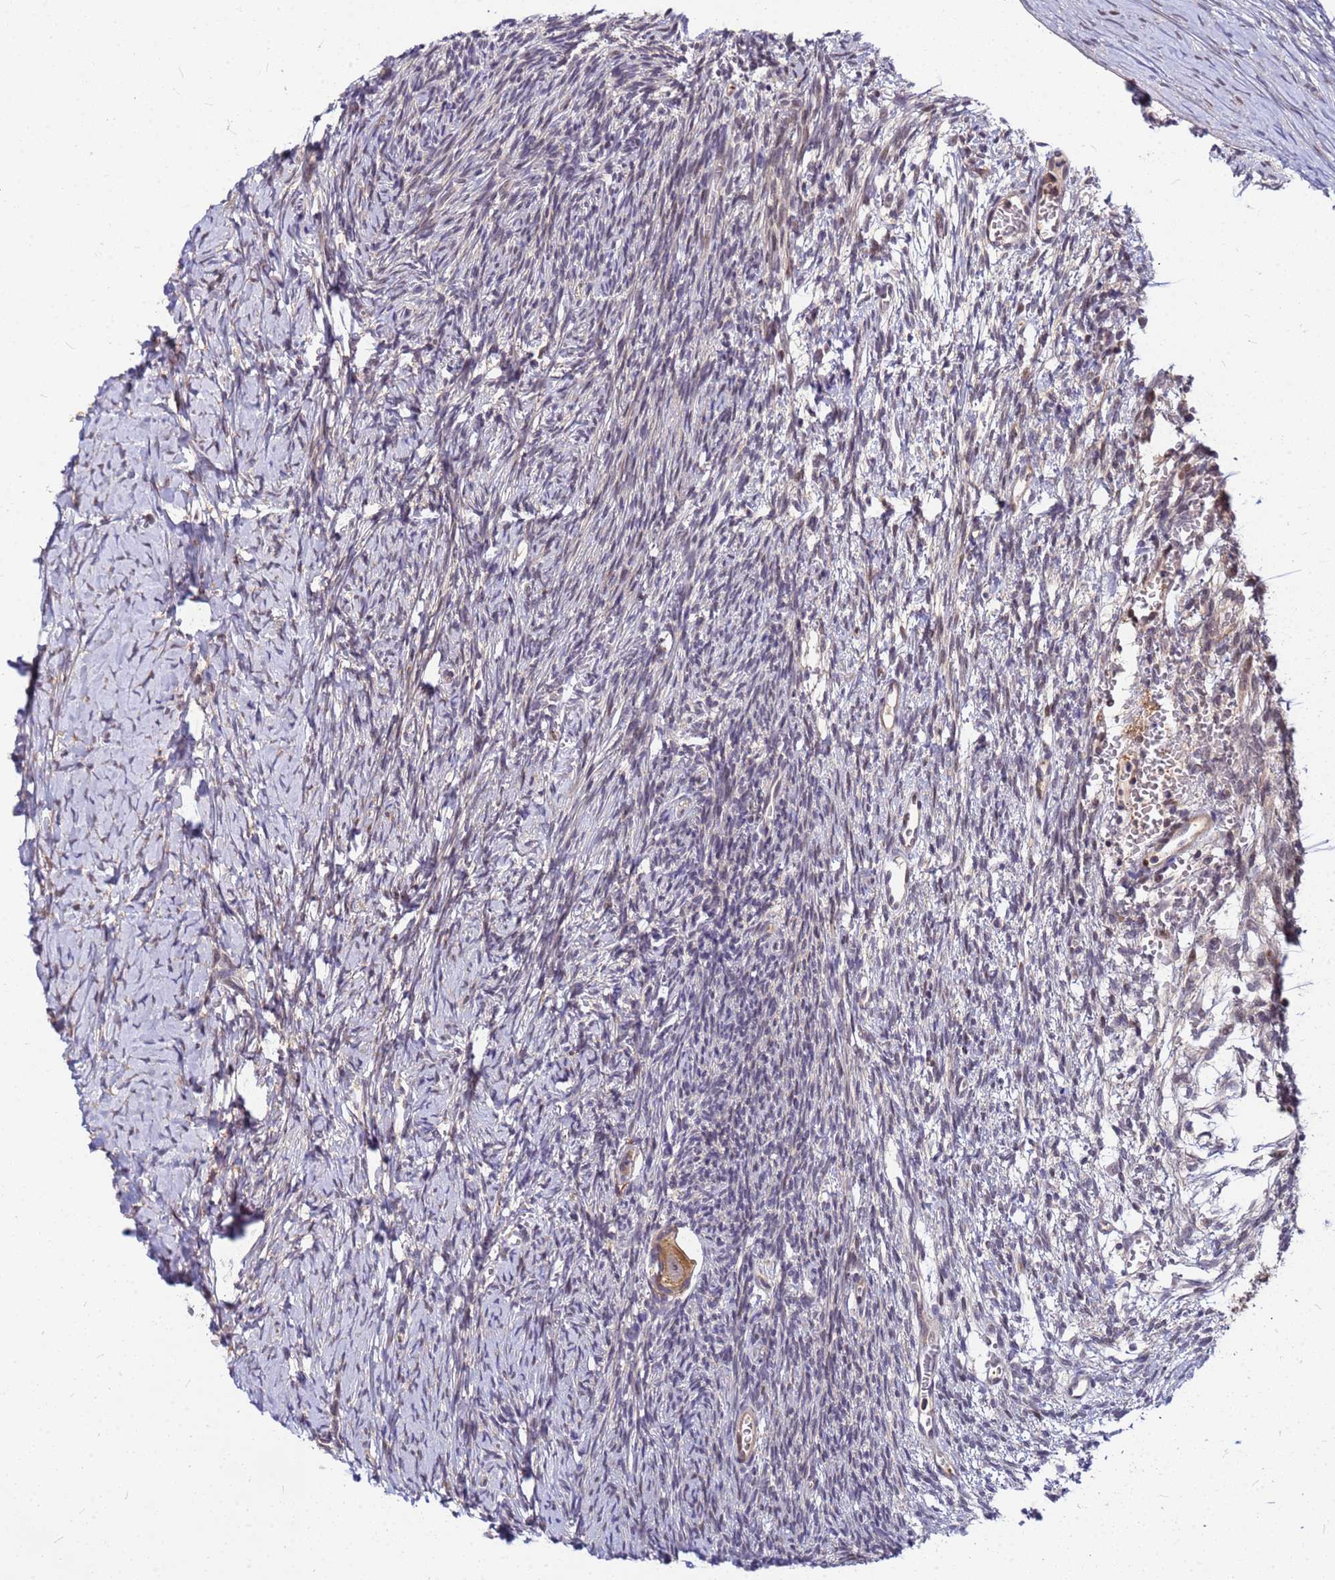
{"staining": {"intensity": "moderate", "quantity": ">75%", "location": "cytoplasmic/membranous"}, "tissue": "ovary", "cell_type": "Follicle cells", "image_type": "normal", "snomed": [{"axis": "morphology", "description": "Normal tissue, NOS"}, {"axis": "topography", "description": "Ovary"}], "caption": "Follicle cells demonstrate medium levels of moderate cytoplasmic/membranous positivity in approximately >75% of cells in unremarkable ovary.", "gene": "DUS4L", "patient": {"sex": "female", "age": 39}}